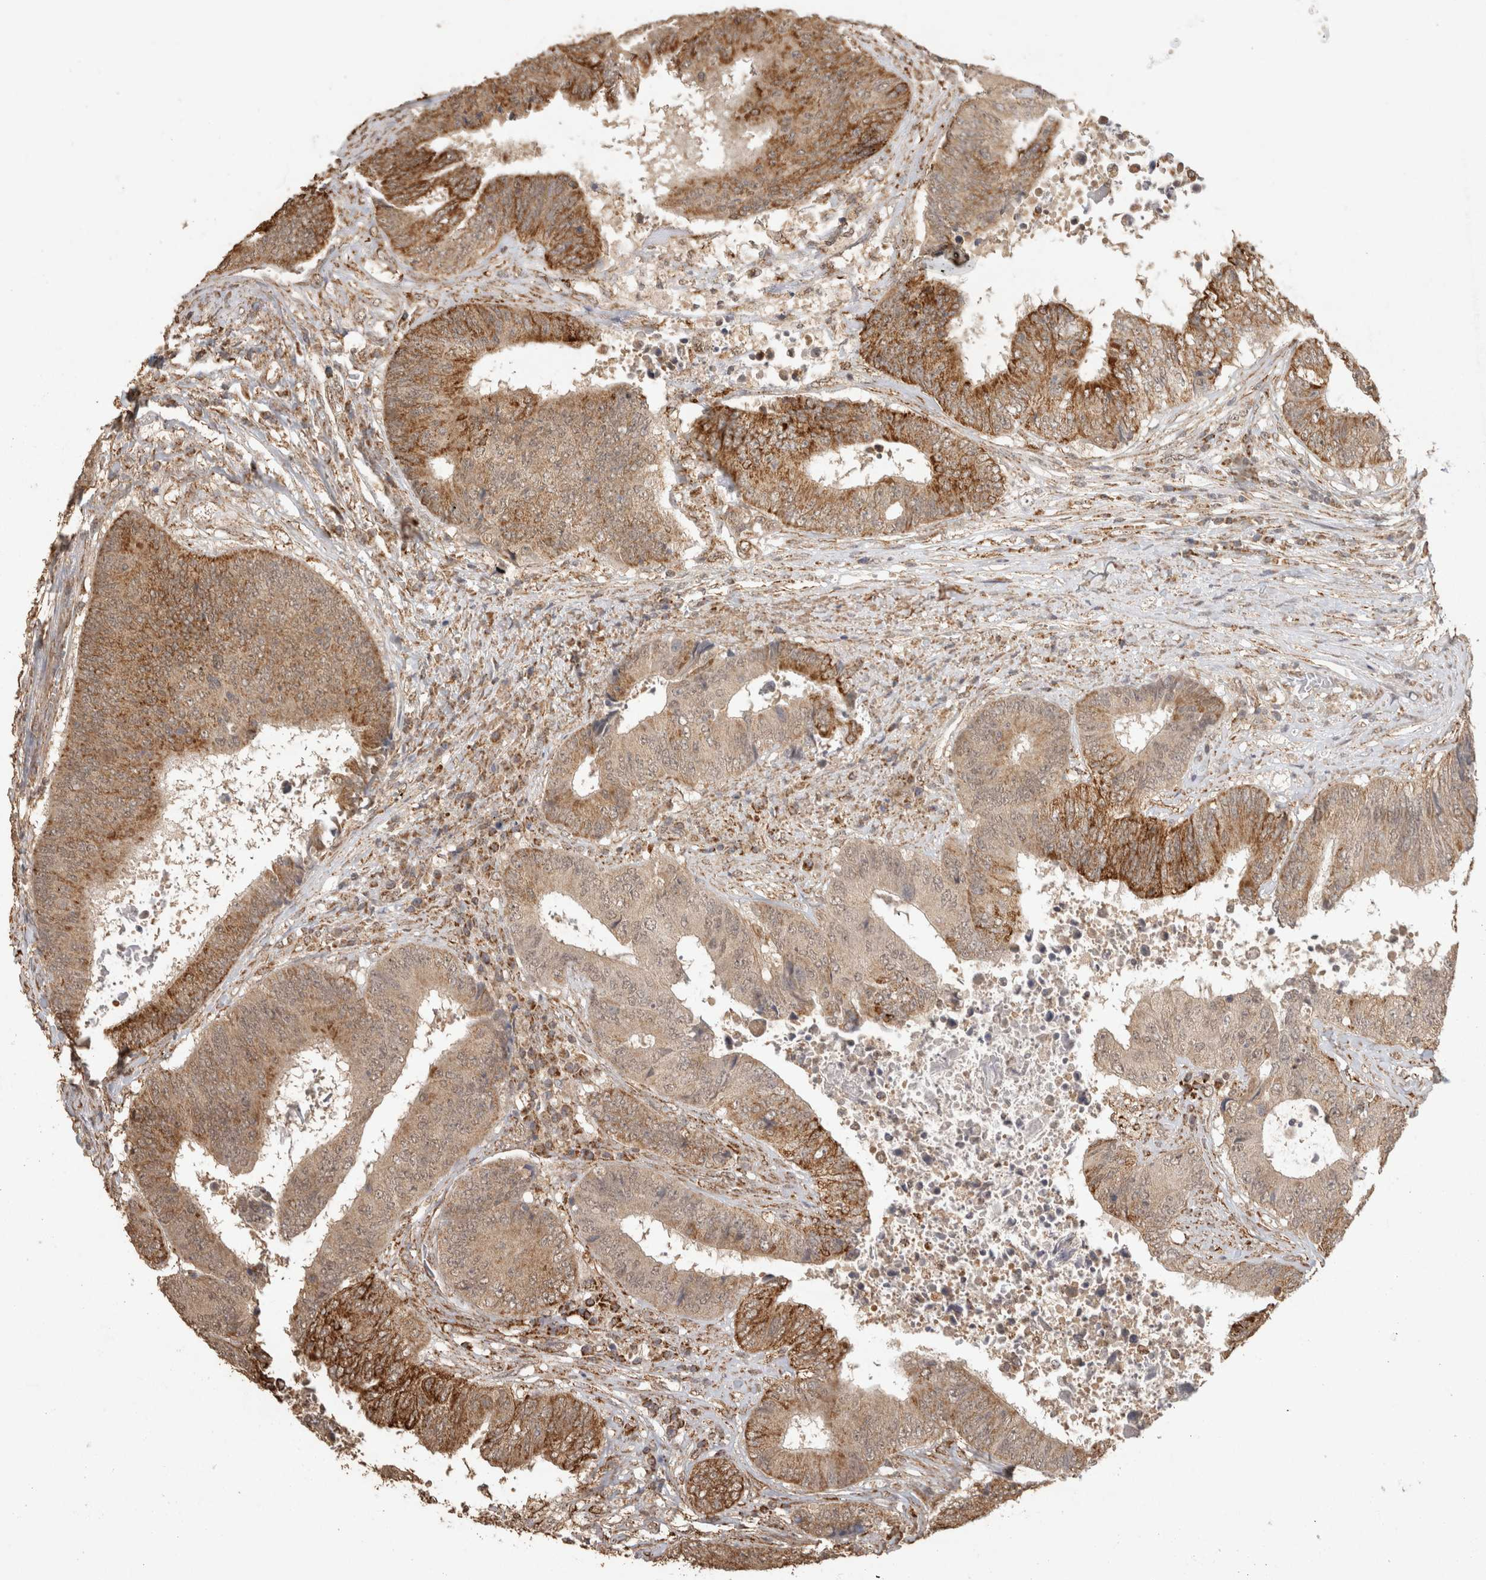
{"staining": {"intensity": "strong", "quantity": ">75%", "location": "cytoplasmic/membranous"}, "tissue": "colorectal cancer", "cell_type": "Tumor cells", "image_type": "cancer", "snomed": [{"axis": "morphology", "description": "Adenocarcinoma, NOS"}, {"axis": "topography", "description": "Rectum"}], "caption": "Immunohistochemical staining of colorectal adenocarcinoma reveals high levels of strong cytoplasmic/membranous staining in about >75% of tumor cells. (DAB = brown stain, brightfield microscopy at high magnification).", "gene": "BNIP3L", "patient": {"sex": "male", "age": 72}}